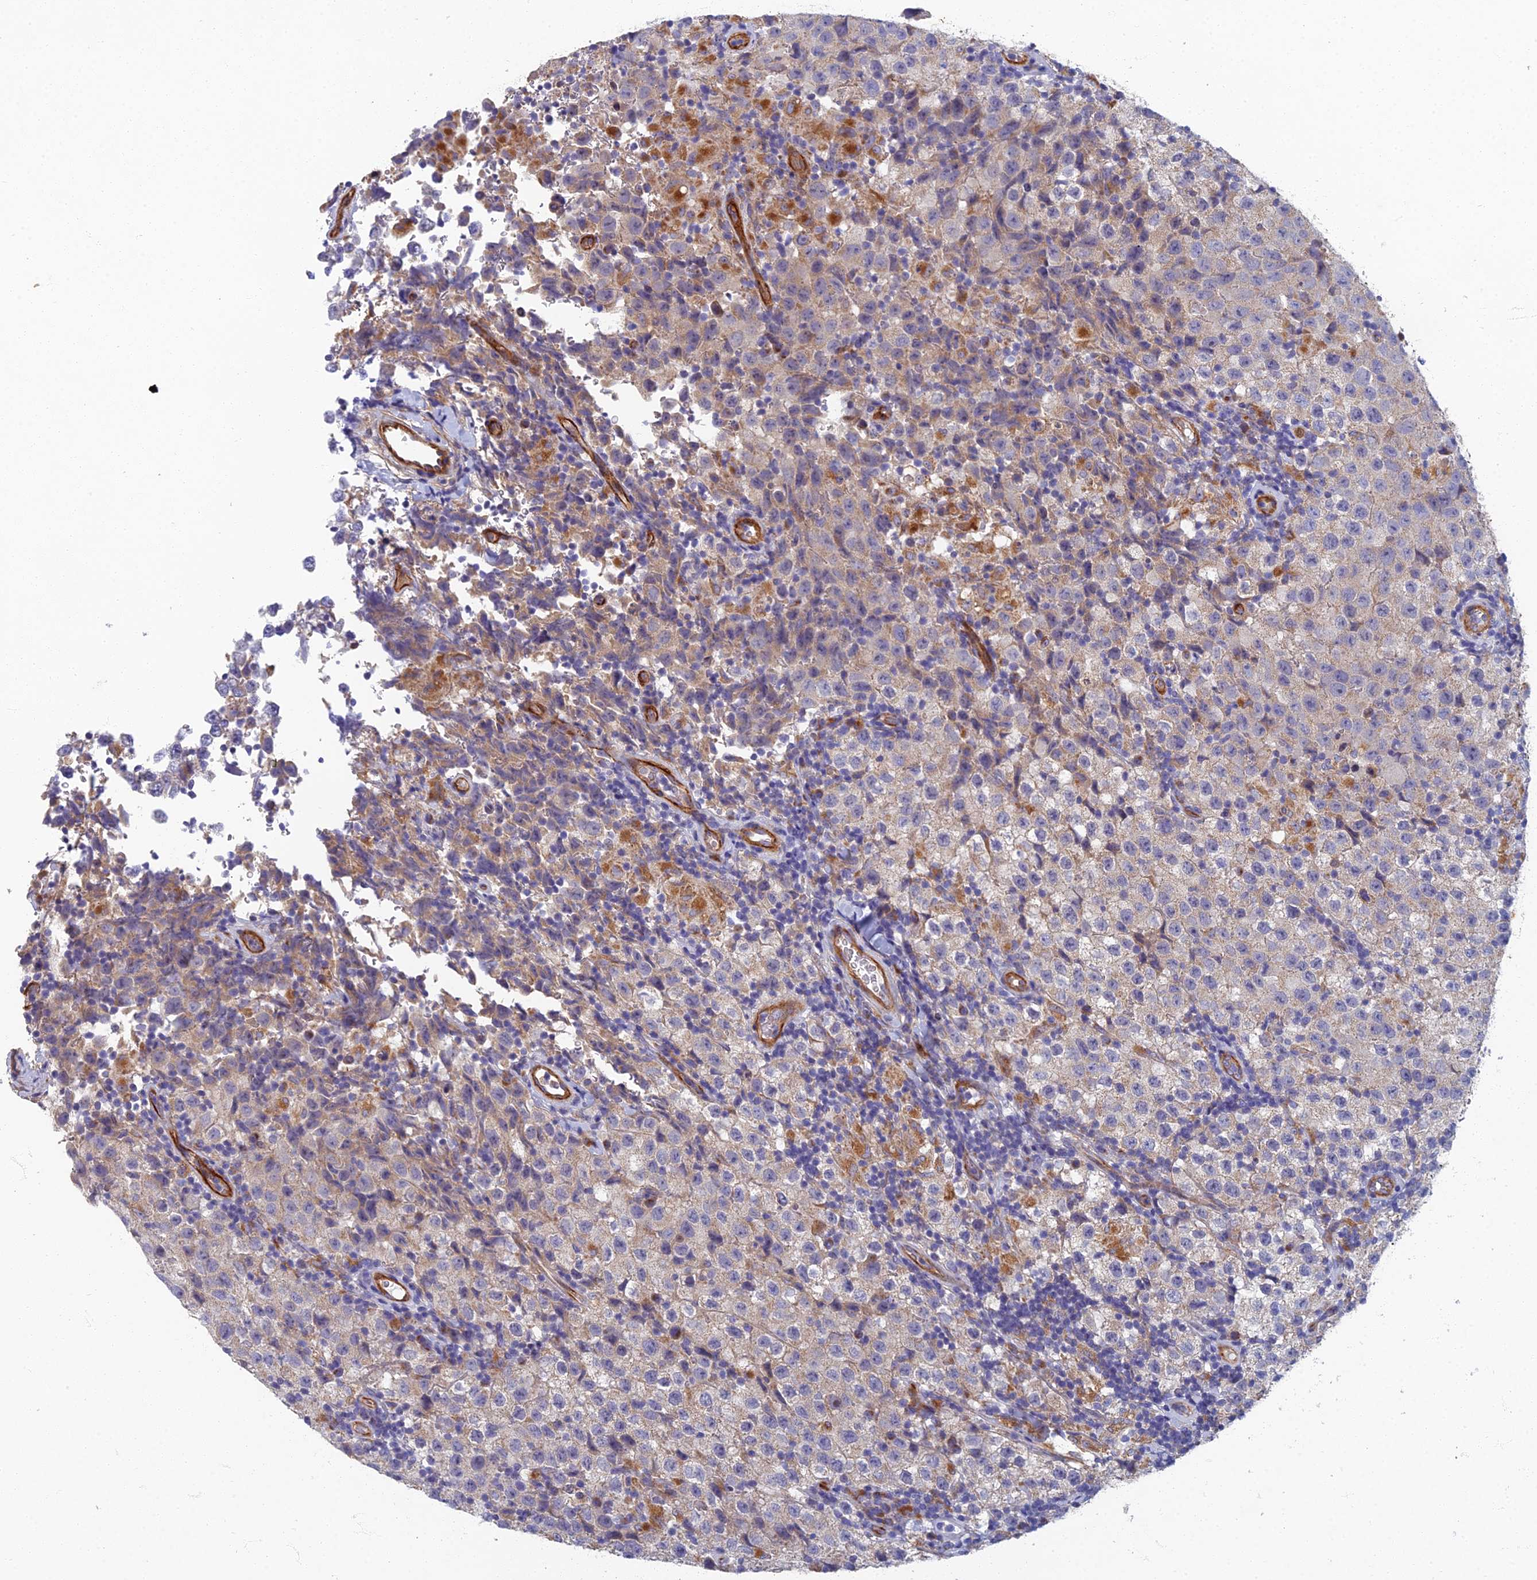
{"staining": {"intensity": "negative", "quantity": "none", "location": "none"}, "tissue": "testis cancer", "cell_type": "Tumor cells", "image_type": "cancer", "snomed": [{"axis": "morphology", "description": "Seminoma, NOS"}, {"axis": "morphology", "description": "Carcinoma, Embryonal, NOS"}, {"axis": "topography", "description": "Testis"}], "caption": "A histopathology image of human testis seminoma is negative for staining in tumor cells.", "gene": "RNASEK", "patient": {"sex": "male", "age": 41}}